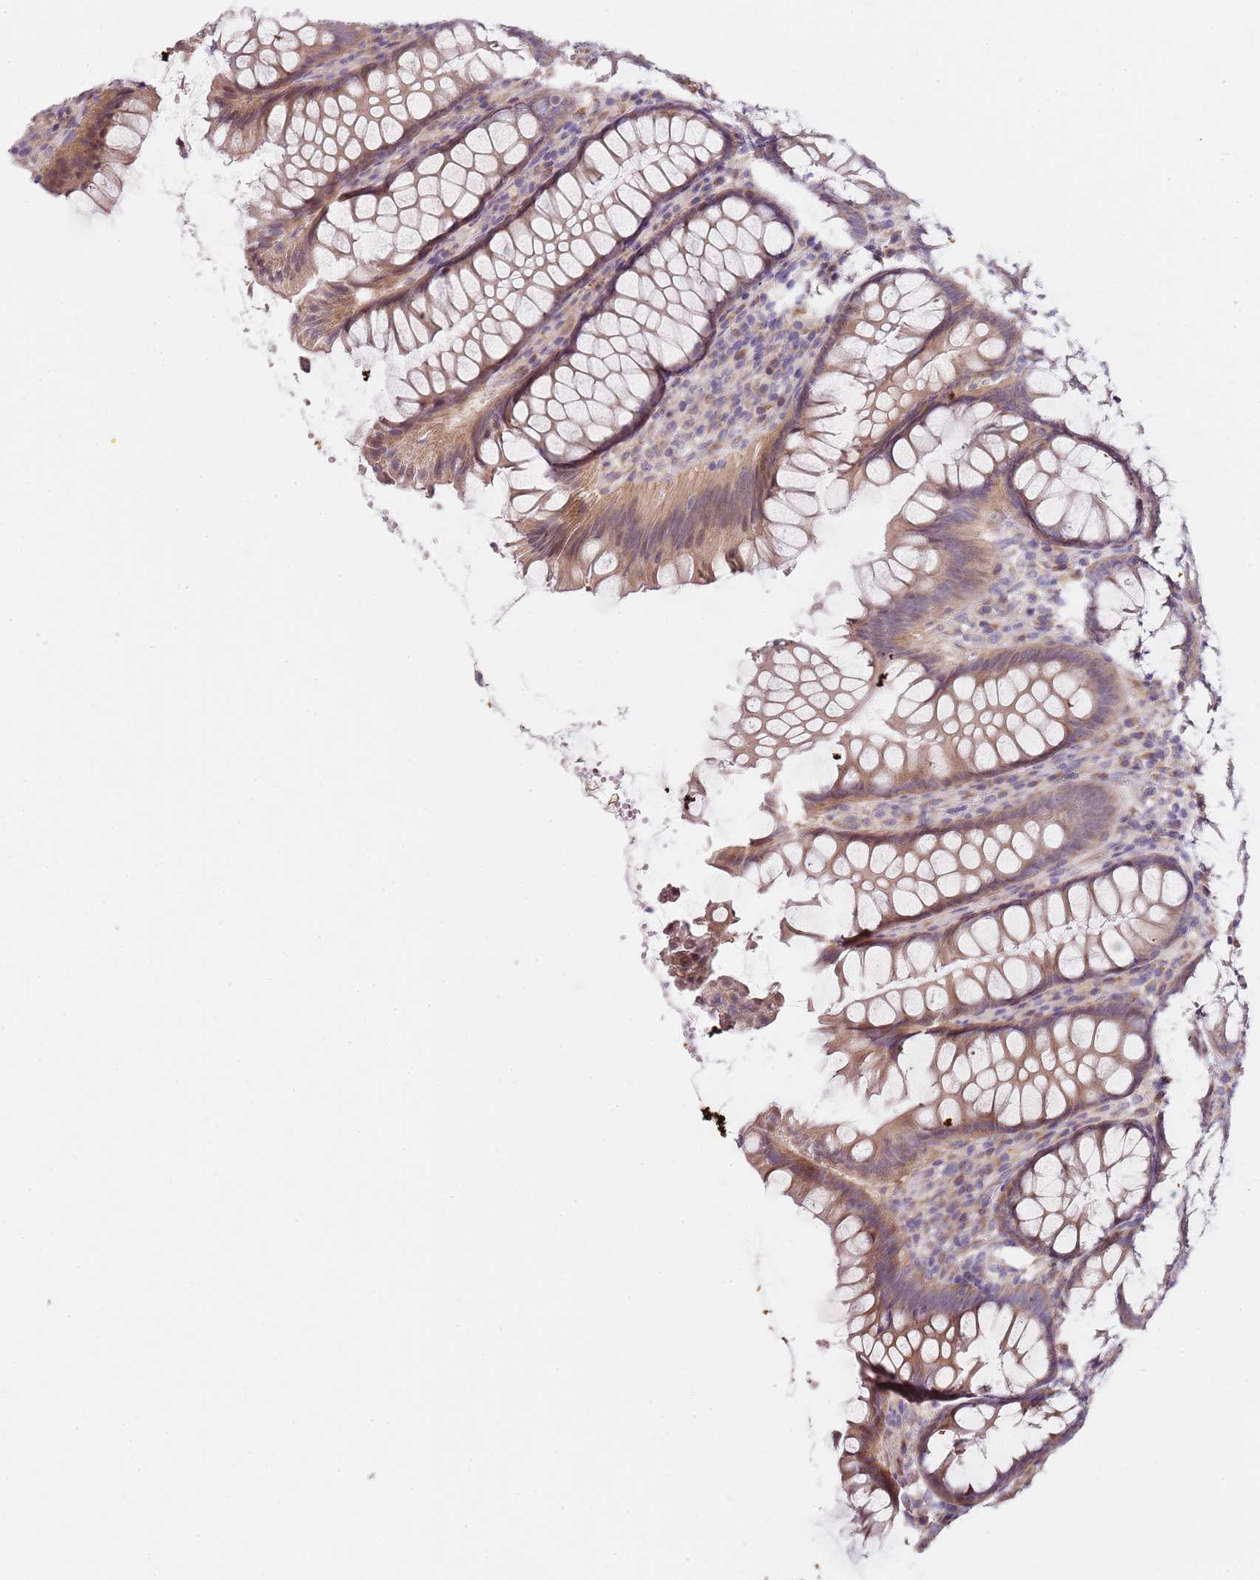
{"staining": {"intensity": "moderate", "quantity": ">75%", "location": "cytoplasmic/membranous,nuclear"}, "tissue": "colon", "cell_type": "Endothelial cells", "image_type": "normal", "snomed": [{"axis": "morphology", "description": "Normal tissue, NOS"}, {"axis": "topography", "description": "Colon"}], "caption": "IHC (DAB) staining of normal human colon reveals moderate cytoplasmic/membranous,nuclear protein positivity in approximately >75% of endothelial cells.", "gene": "TBC1D9", "patient": {"sex": "female", "age": 79}}